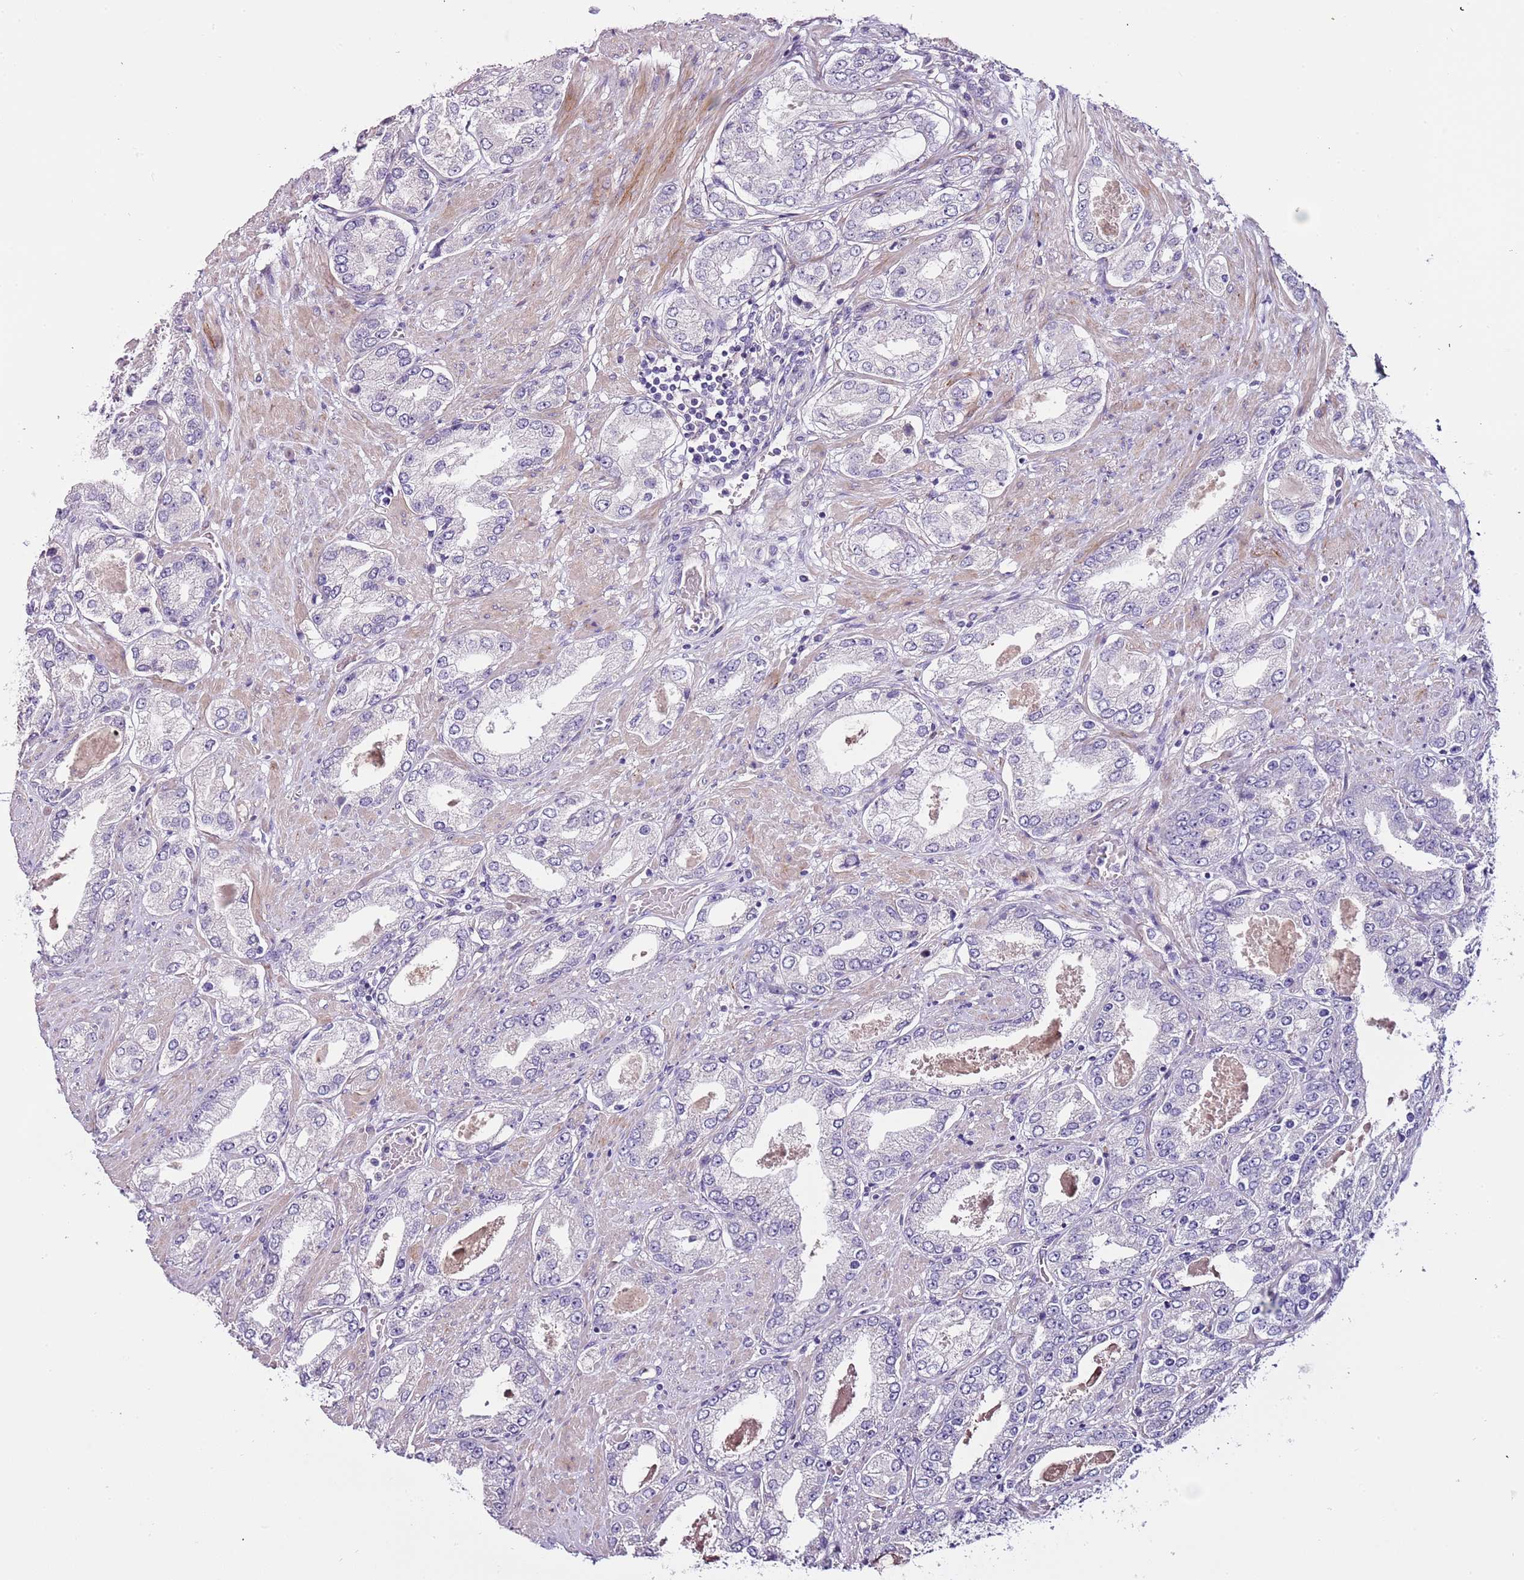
{"staining": {"intensity": "negative", "quantity": "none", "location": "none"}, "tissue": "prostate cancer", "cell_type": "Tumor cells", "image_type": "cancer", "snomed": [{"axis": "morphology", "description": "Adenocarcinoma, High grade"}, {"axis": "topography", "description": "Prostate"}], "caption": "A high-resolution image shows immunohistochemistry (IHC) staining of prostate cancer, which displays no significant staining in tumor cells.", "gene": "NKX2-3", "patient": {"sex": "male", "age": 68}}